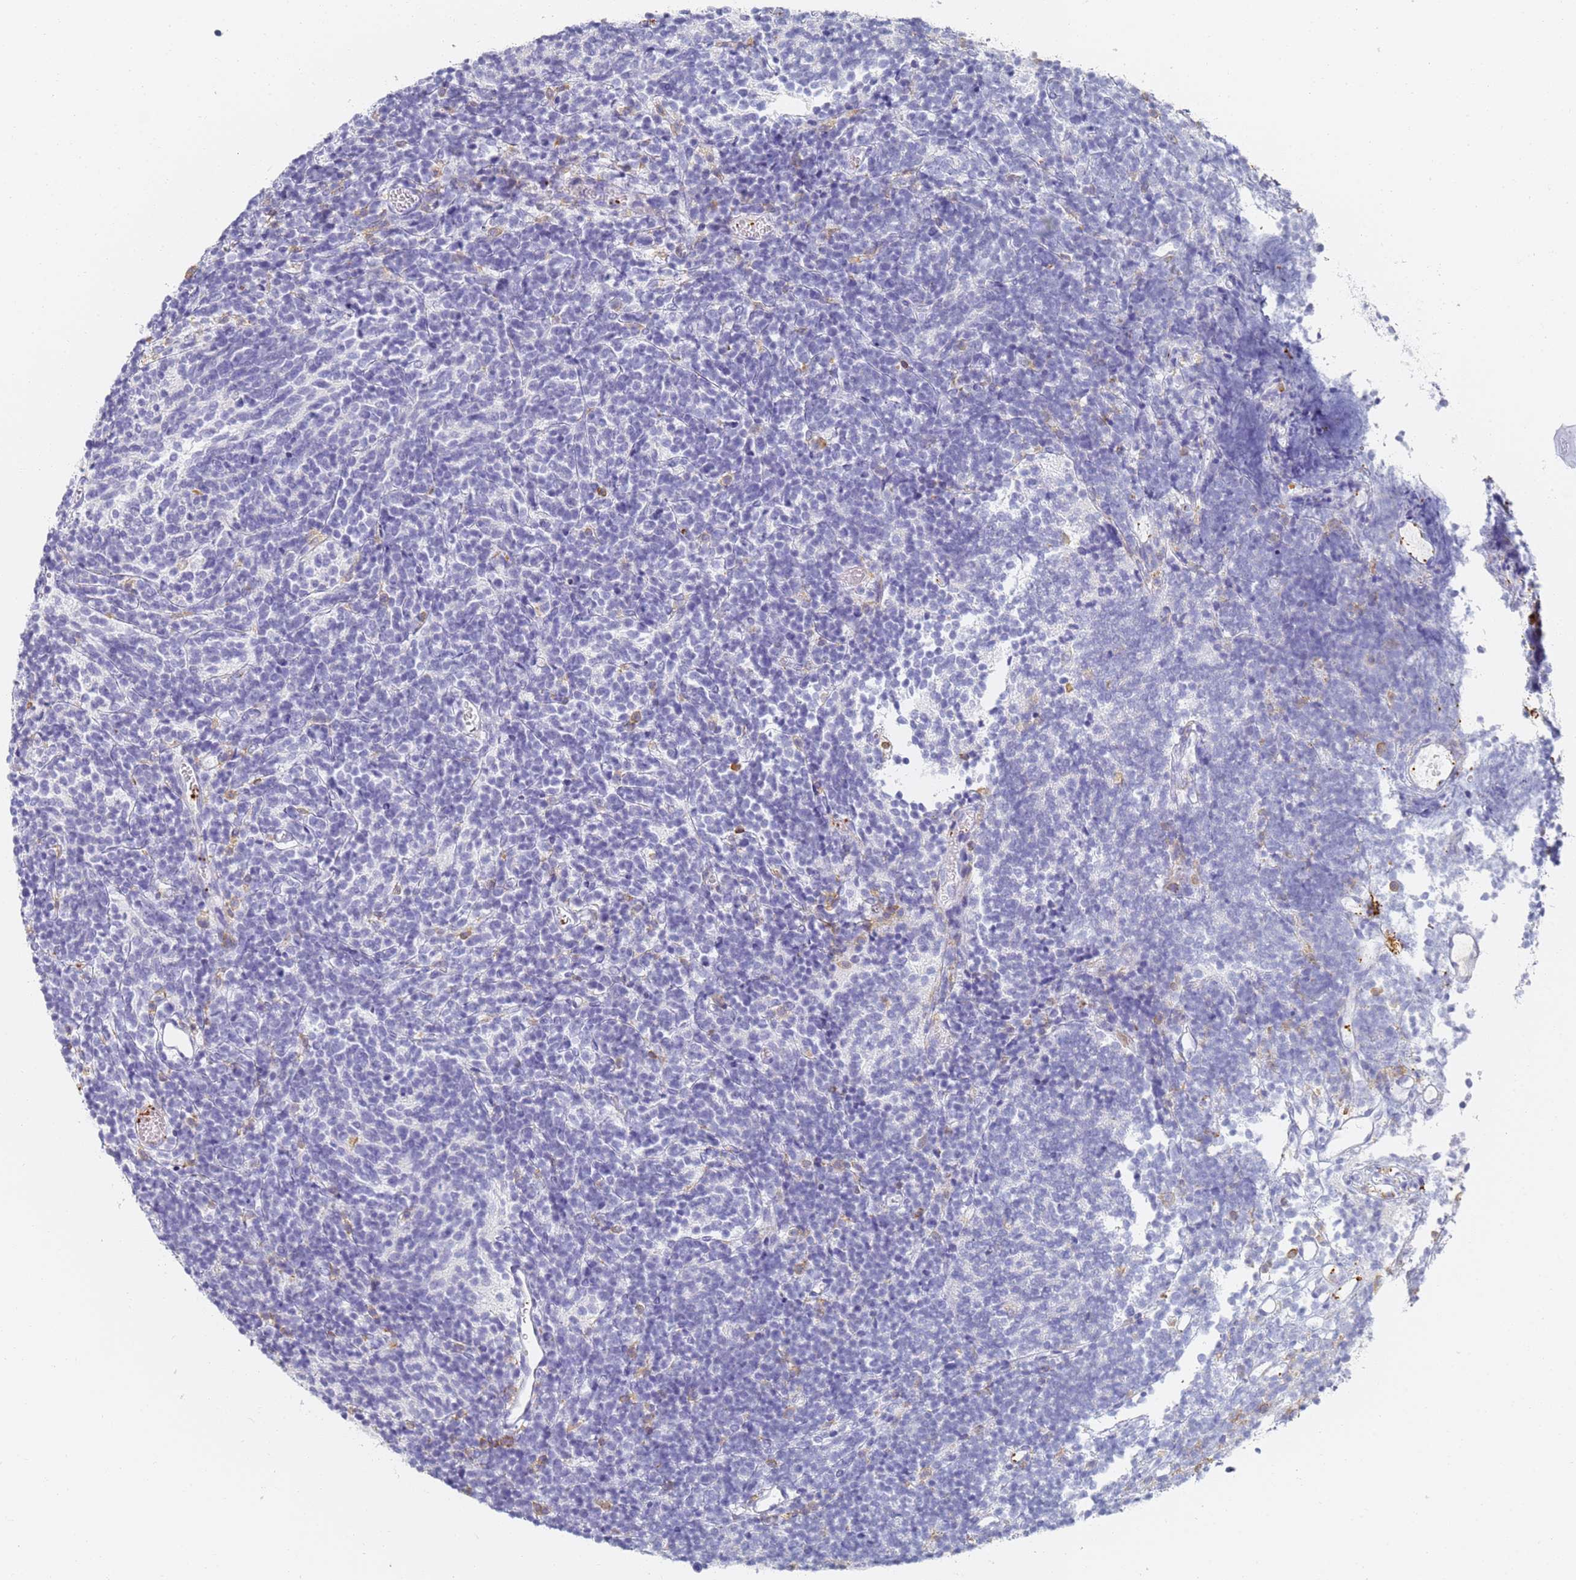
{"staining": {"intensity": "negative", "quantity": "none", "location": "none"}, "tissue": "glioma", "cell_type": "Tumor cells", "image_type": "cancer", "snomed": [{"axis": "morphology", "description": "Glioma, malignant, Low grade"}, {"axis": "topography", "description": "Brain"}], "caption": "This micrograph is of malignant glioma (low-grade) stained with immunohistochemistry (IHC) to label a protein in brown with the nuclei are counter-stained blue. There is no expression in tumor cells. (DAB (3,3'-diaminobenzidine) IHC, high magnification).", "gene": "BIN2", "patient": {"sex": "female", "age": 1}}